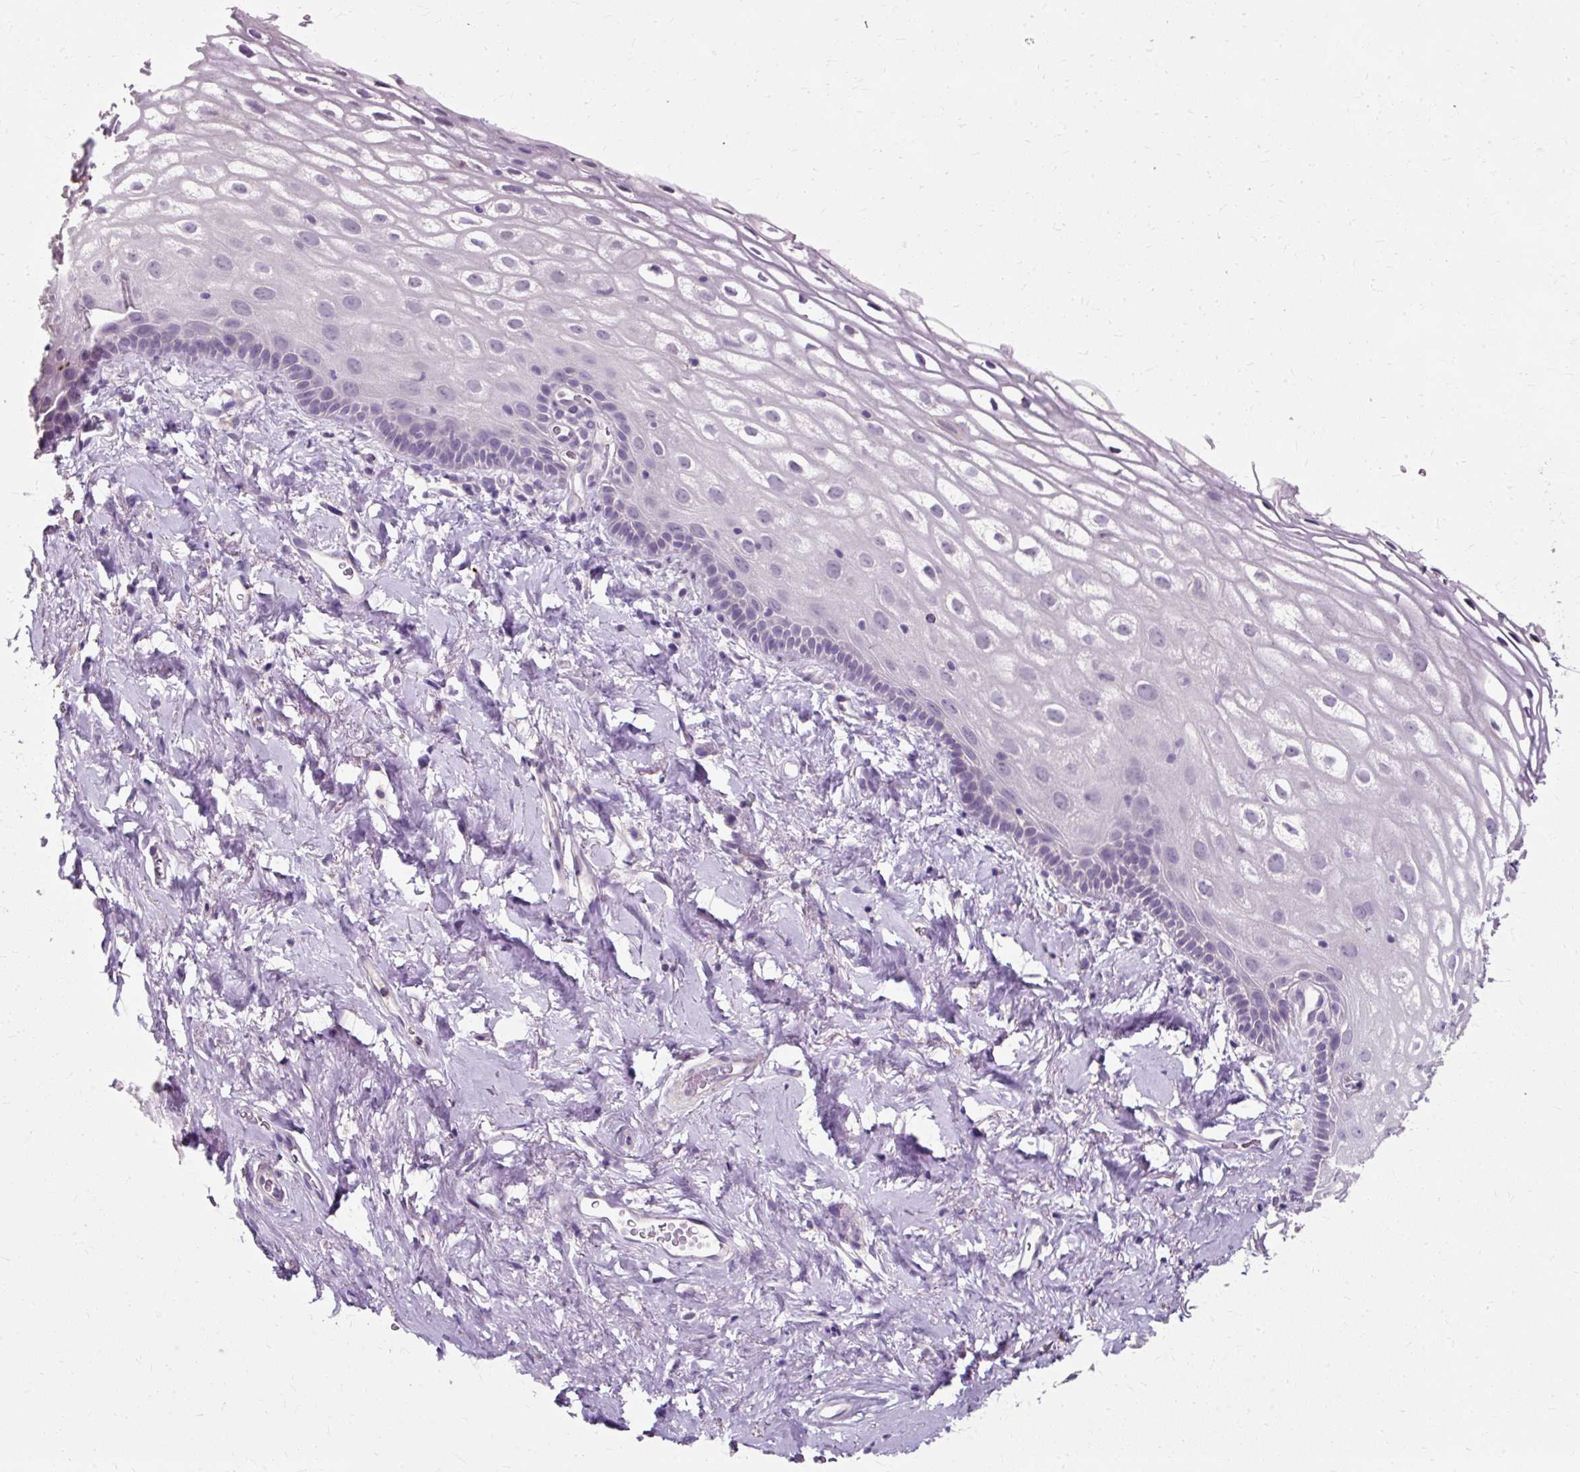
{"staining": {"intensity": "negative", "quantity": "none", "location": "none"}, "tissue": "vagina", "cell_type": "Squamous epithelial cells", "image_type": "normal", "snomed": [{"axis": "morphology", "description": "Normal tissue, NOS"}, {"axis": "morphology", "description": "Adenocarcinoma, NOS"}, {"axis": "topography", "description": "Rectum"}, {"axis": "topography", "description": "Vagina"}, {"axis": "topography", "description": "Peripheral nerve tissue"}], "caption": "Squamous epithelial cells show no significant expression in normal vagina.", "gene": "KLHL24", "patient": {"sex": "female", "age": 71}}